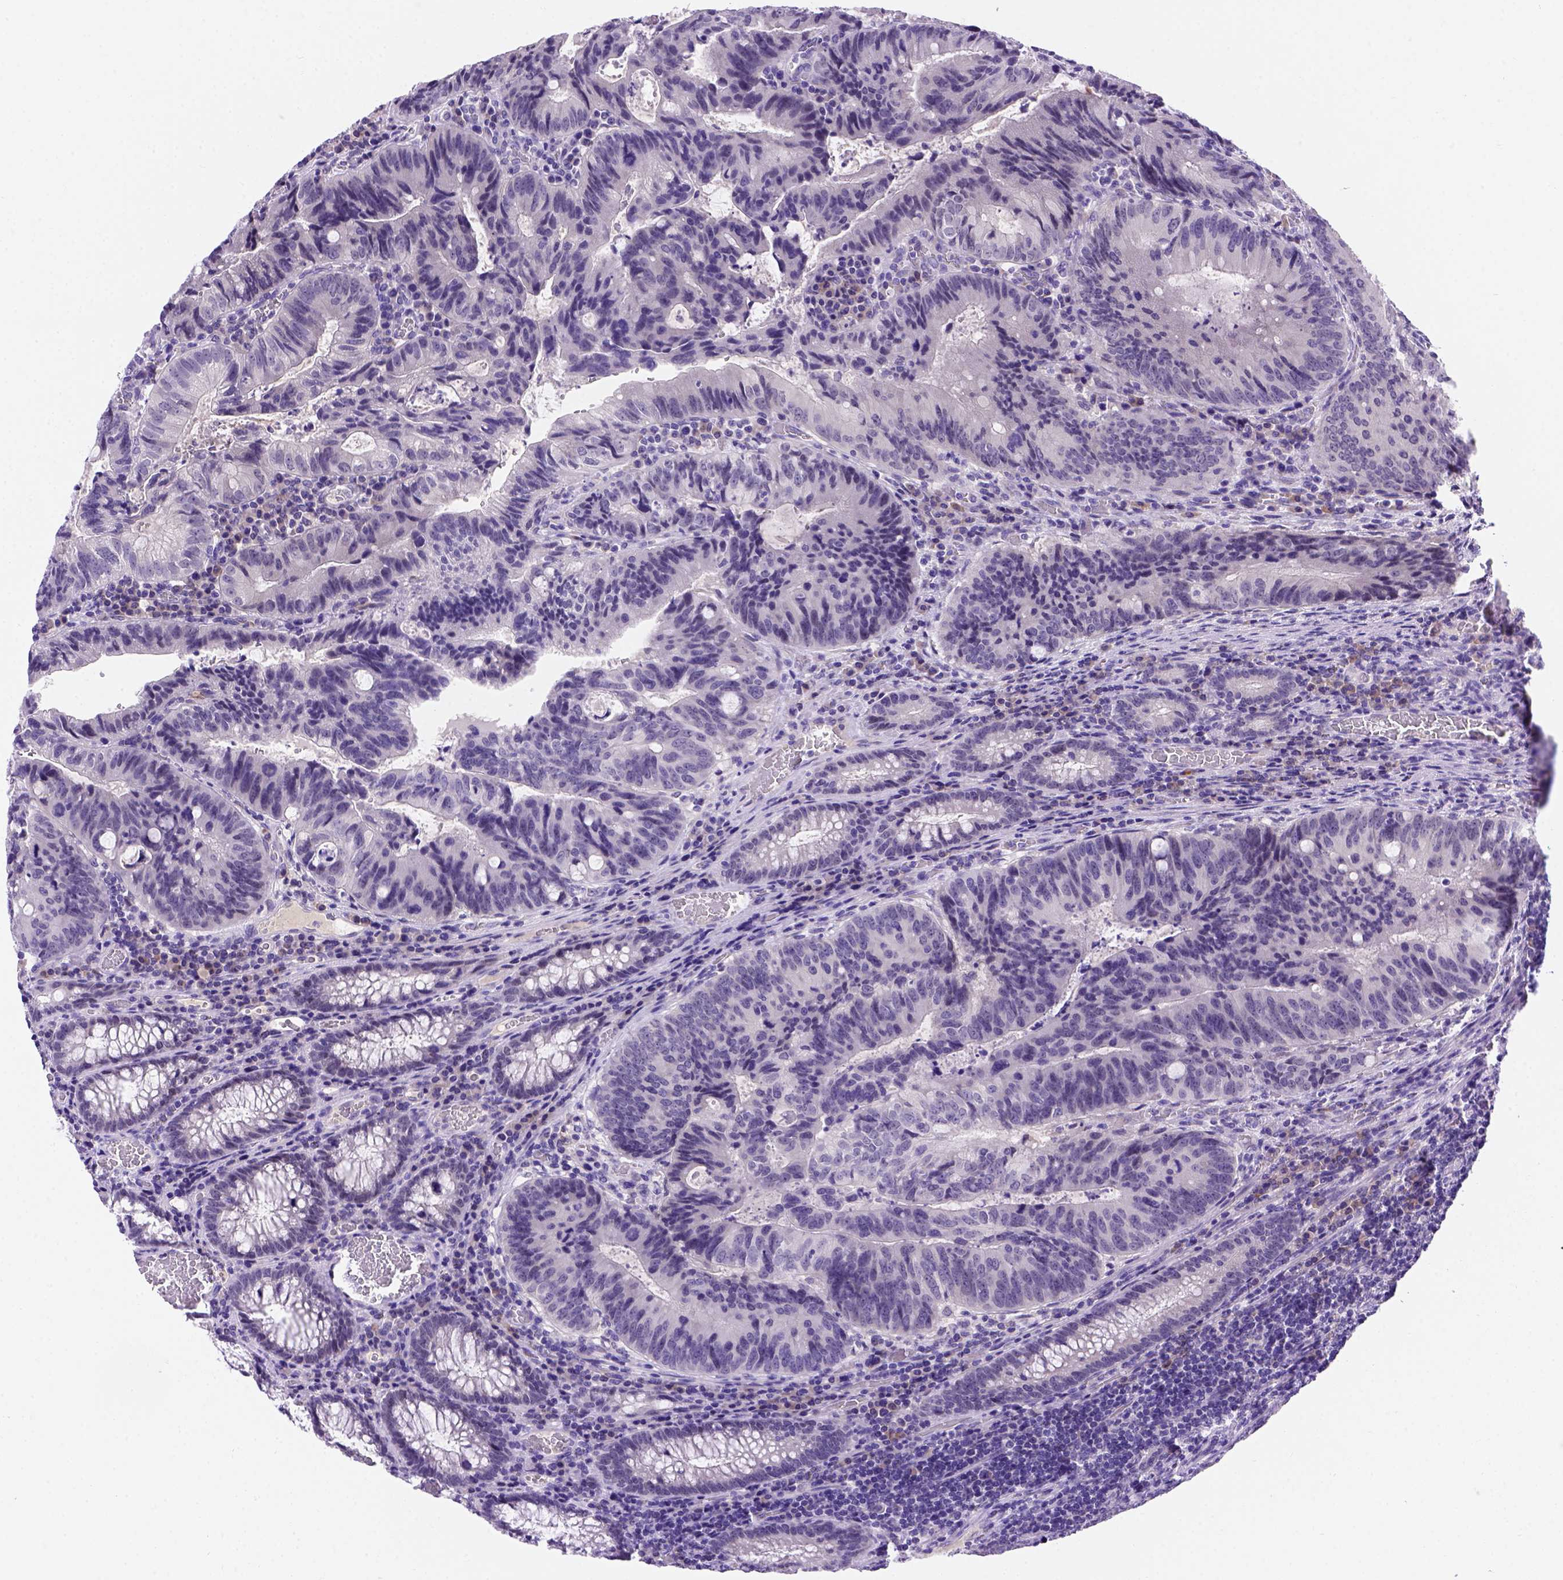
{"staining": {"intensity": "negative", "quantity": "none", "location": "none"}, "tissue": "colorectal cancer", "cell_type": "Tumor cells", "image_type": "cancer", "snomed": [{"axis": "morphology", "description": "Adenocarcinoma, NOS"}, {"axis": "topography", "description": "Colon"}], "caption": "High power microscopy micrograph of an IHC micrograph of colorectal adenocarcinoma, revealing no significant expression in tumor cells.", "gene": "FAM81B", "patient": {"sex": "male", "age": 67}}